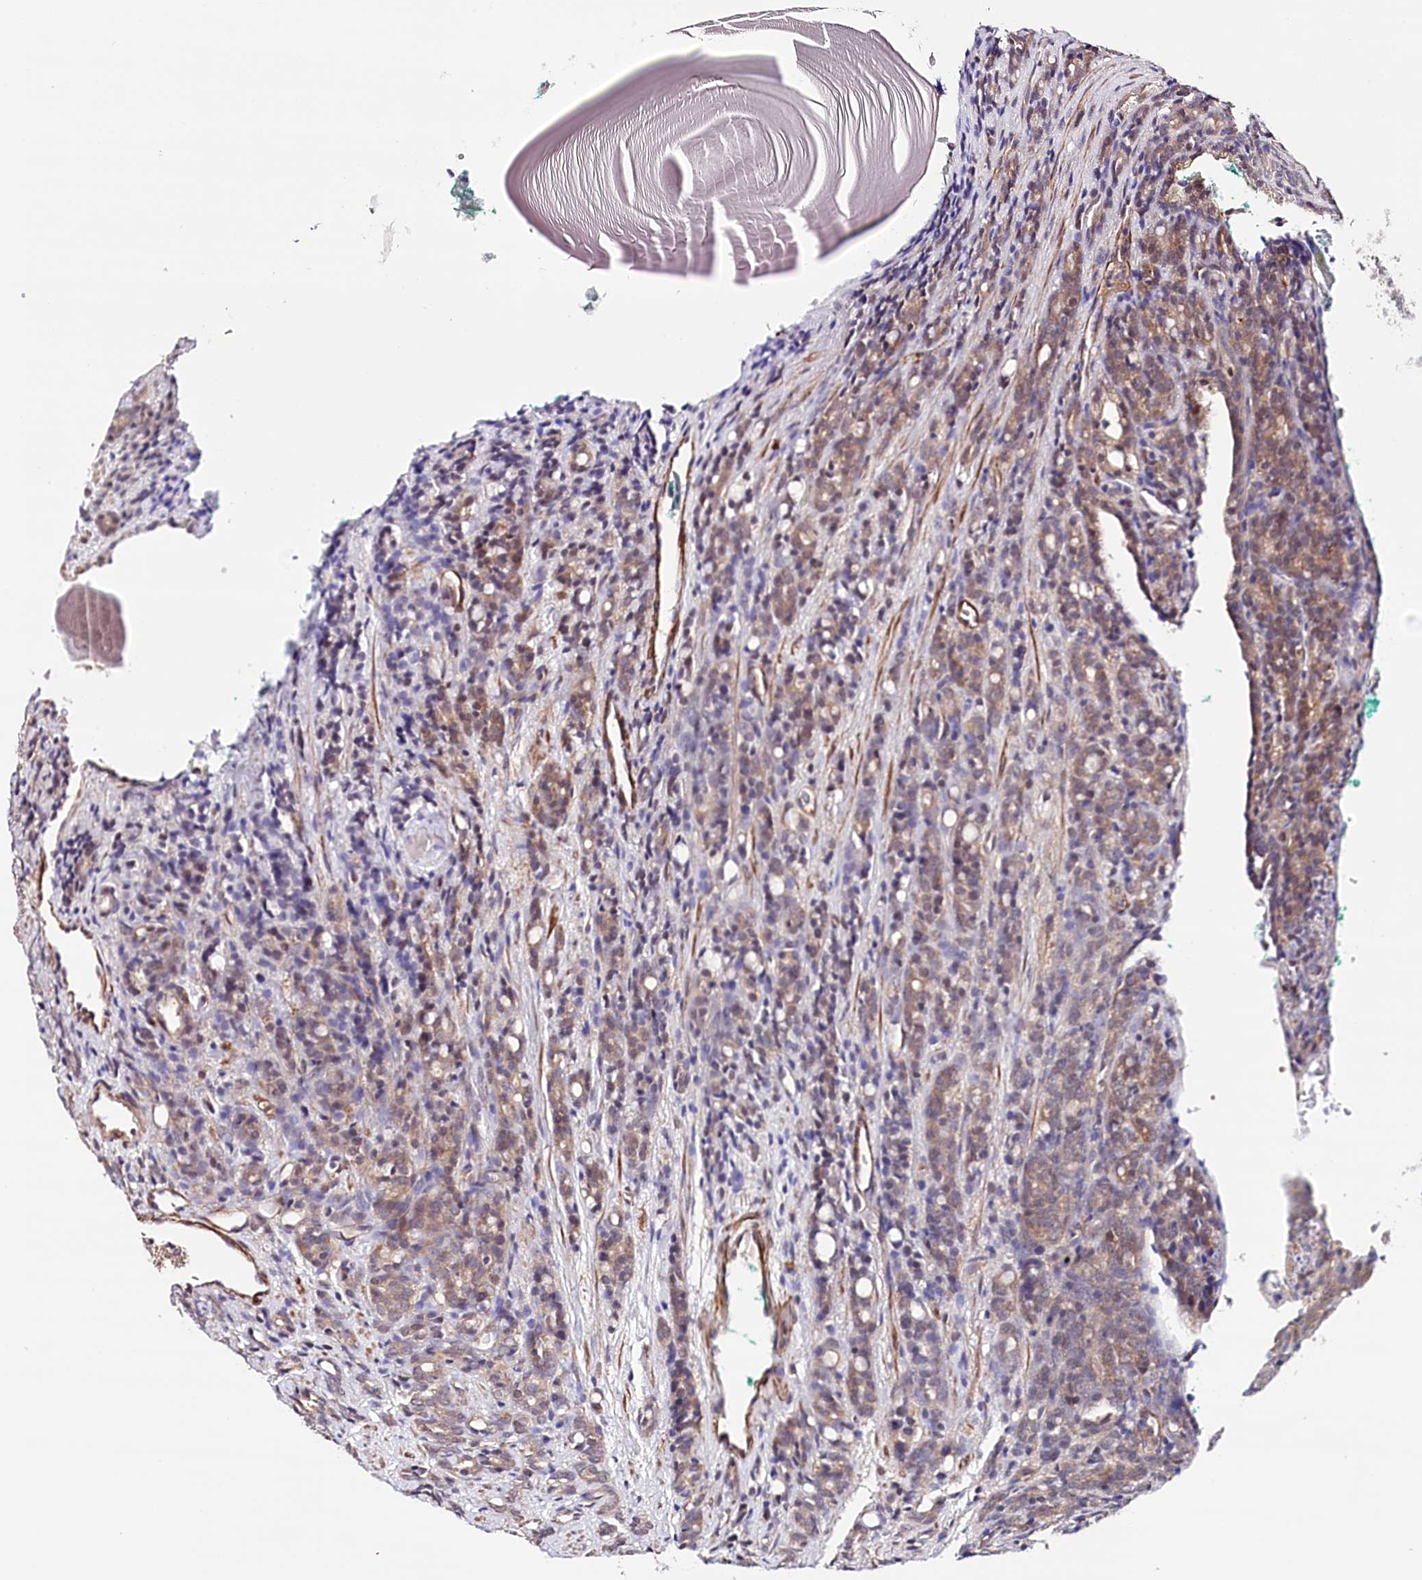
{"staining": {"intensity": "weak", "quantity": "25%-75%", "location": "cytoplasmic/membranous"}, "tissue": "prostate cancer", "cell_type": "Tumor cells", "image_type": "cancer", "snomed": [{"axis": "morphology", "description": "Adenocarcinoma, High grade"}, {"axis": "topography", "description": "Prostate"}], "caption": "An image of human prostate cancer stained for a protein exhibits weak cytoplasmic/membranous brown staining in tumor cells.", "gene": "PPP2R5B", "patient": {"sex": "male", "age": 62}}